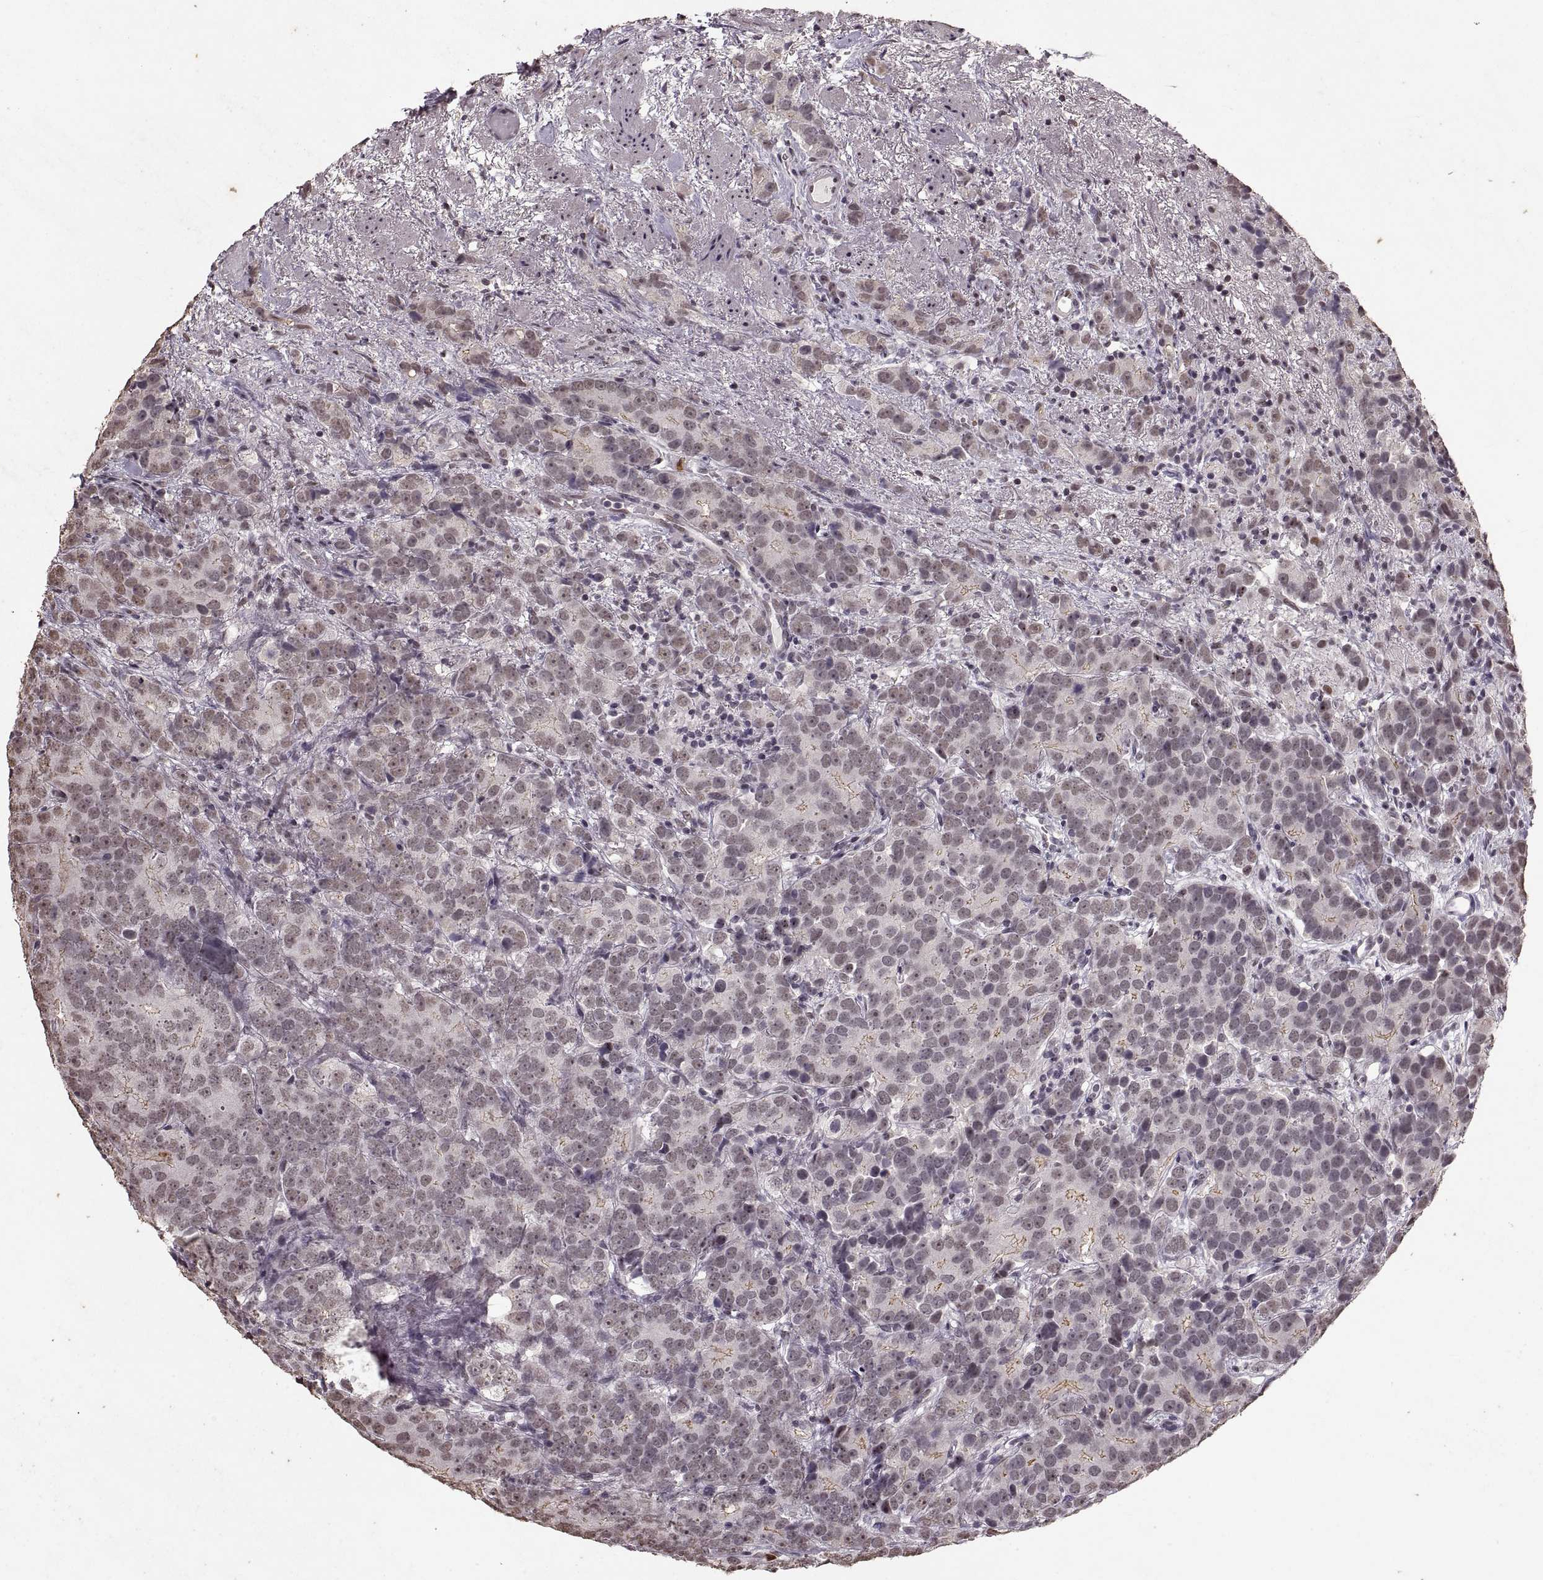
{"staining": {"intensity": "negative", "quantity": "none", "location": "none"}, "tissue": "prostate cancer", "cell_type": "Tumor cells", "image_type": "cancer", "snomed": [{"axis": "morphology", "description": "Adenocarcinoma, High grade"}, {"axis": "topography", "description": "Prostate"}], "caption": "IHC of prostate adenocarcinoma (high-grade) displays no positivity in tumor cells.", "gene": "PALS1", "patient": {"sex": "male", "age": 90}}